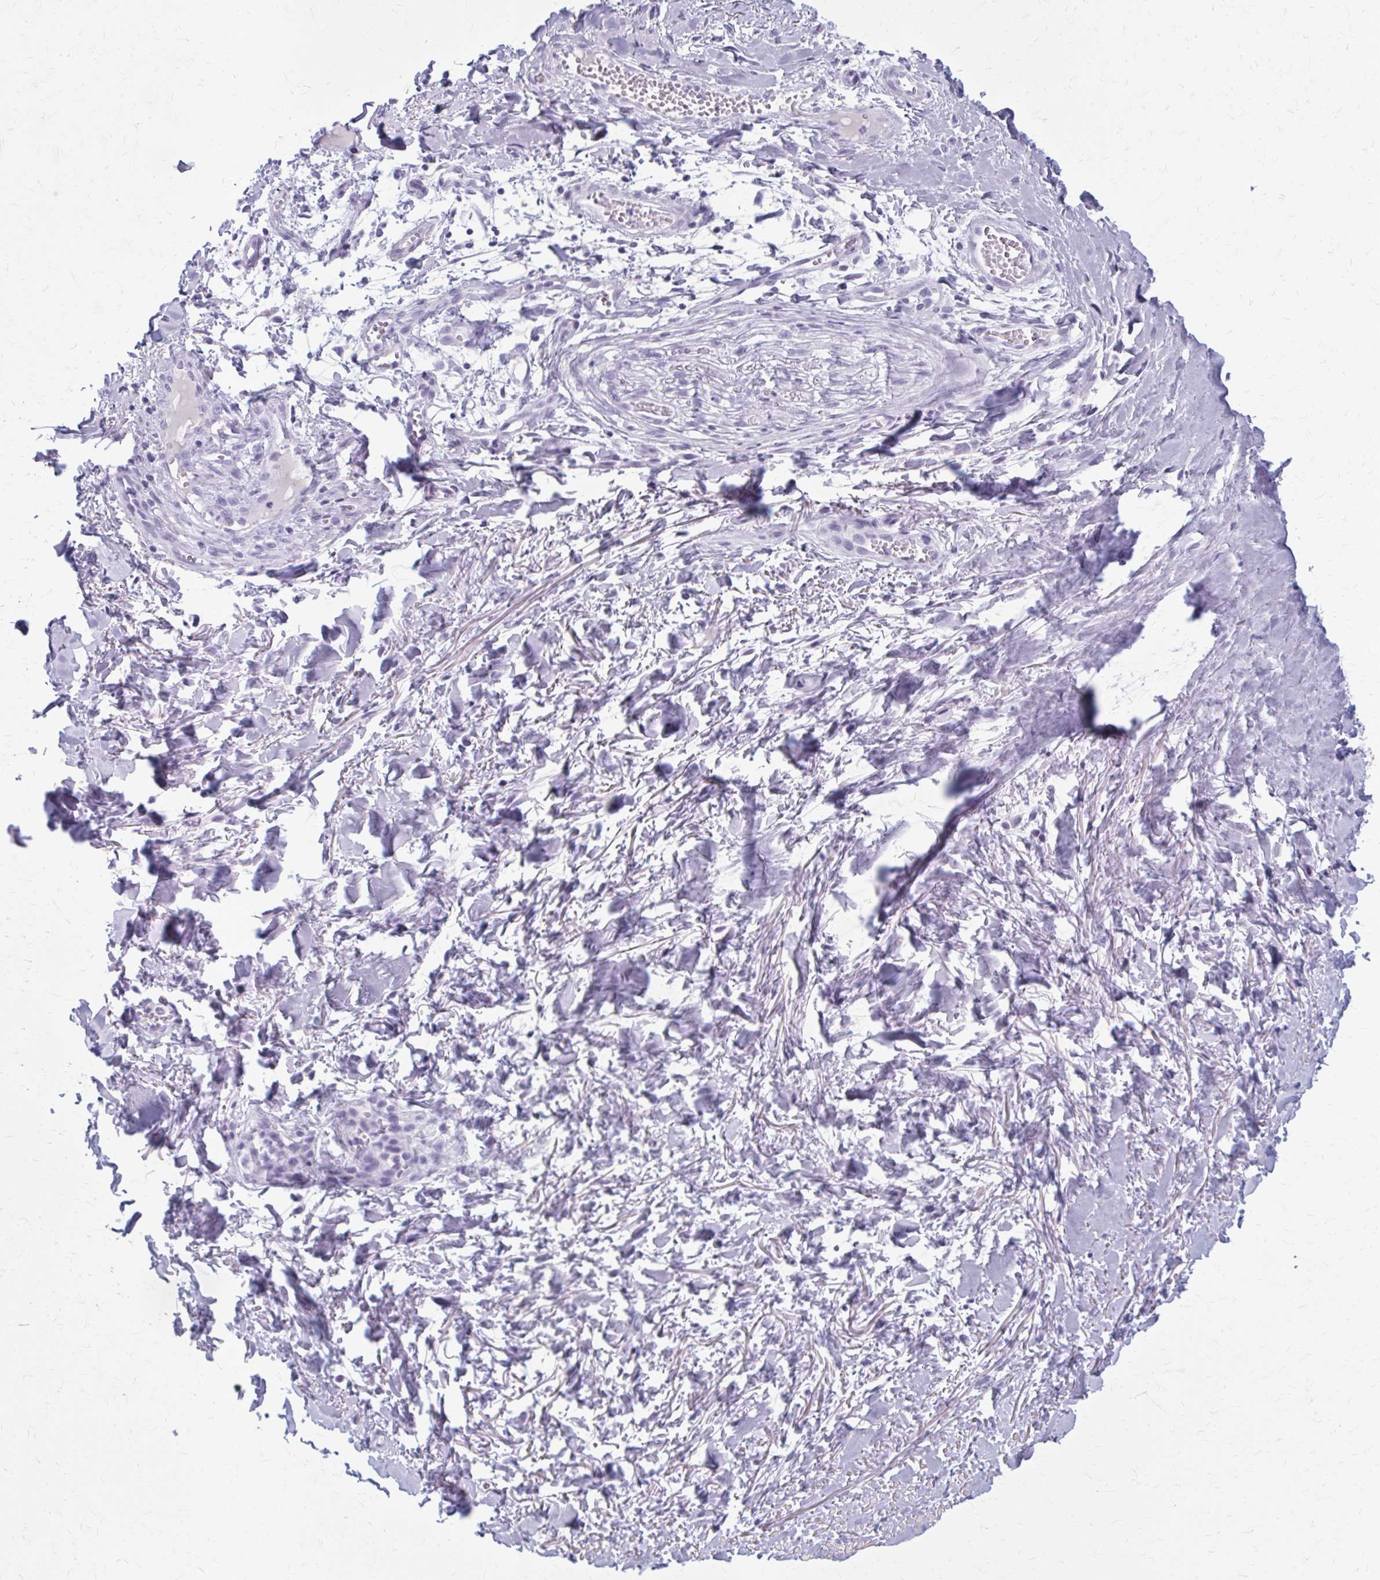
{"staining": {"intensity": "negative", "quantity": "none", "location": "none"}, "tissue": "adipose tissue", "cell_type": "Adipocytes", "image_type": "normal", "snomed": [{"axis": "morphology", "description": "Normal tissue, NOS"}, {"axis": "topography", "description": "Cartilage tissue"}, {"axis": "topography", "description": "Nasopharynx"}, {"axis": "topography", "description": "Thyroid gland"}], "caption": "IHC of unremarkable human adipose tissue displays no positivity in adipocytes. (DAB (3,3'-diaminobenzidine) IHC visualized using brightfield microscopy, high magnification).", "gene": "ZDHHC7", "patient": {"sex": "male", "age": 63}}